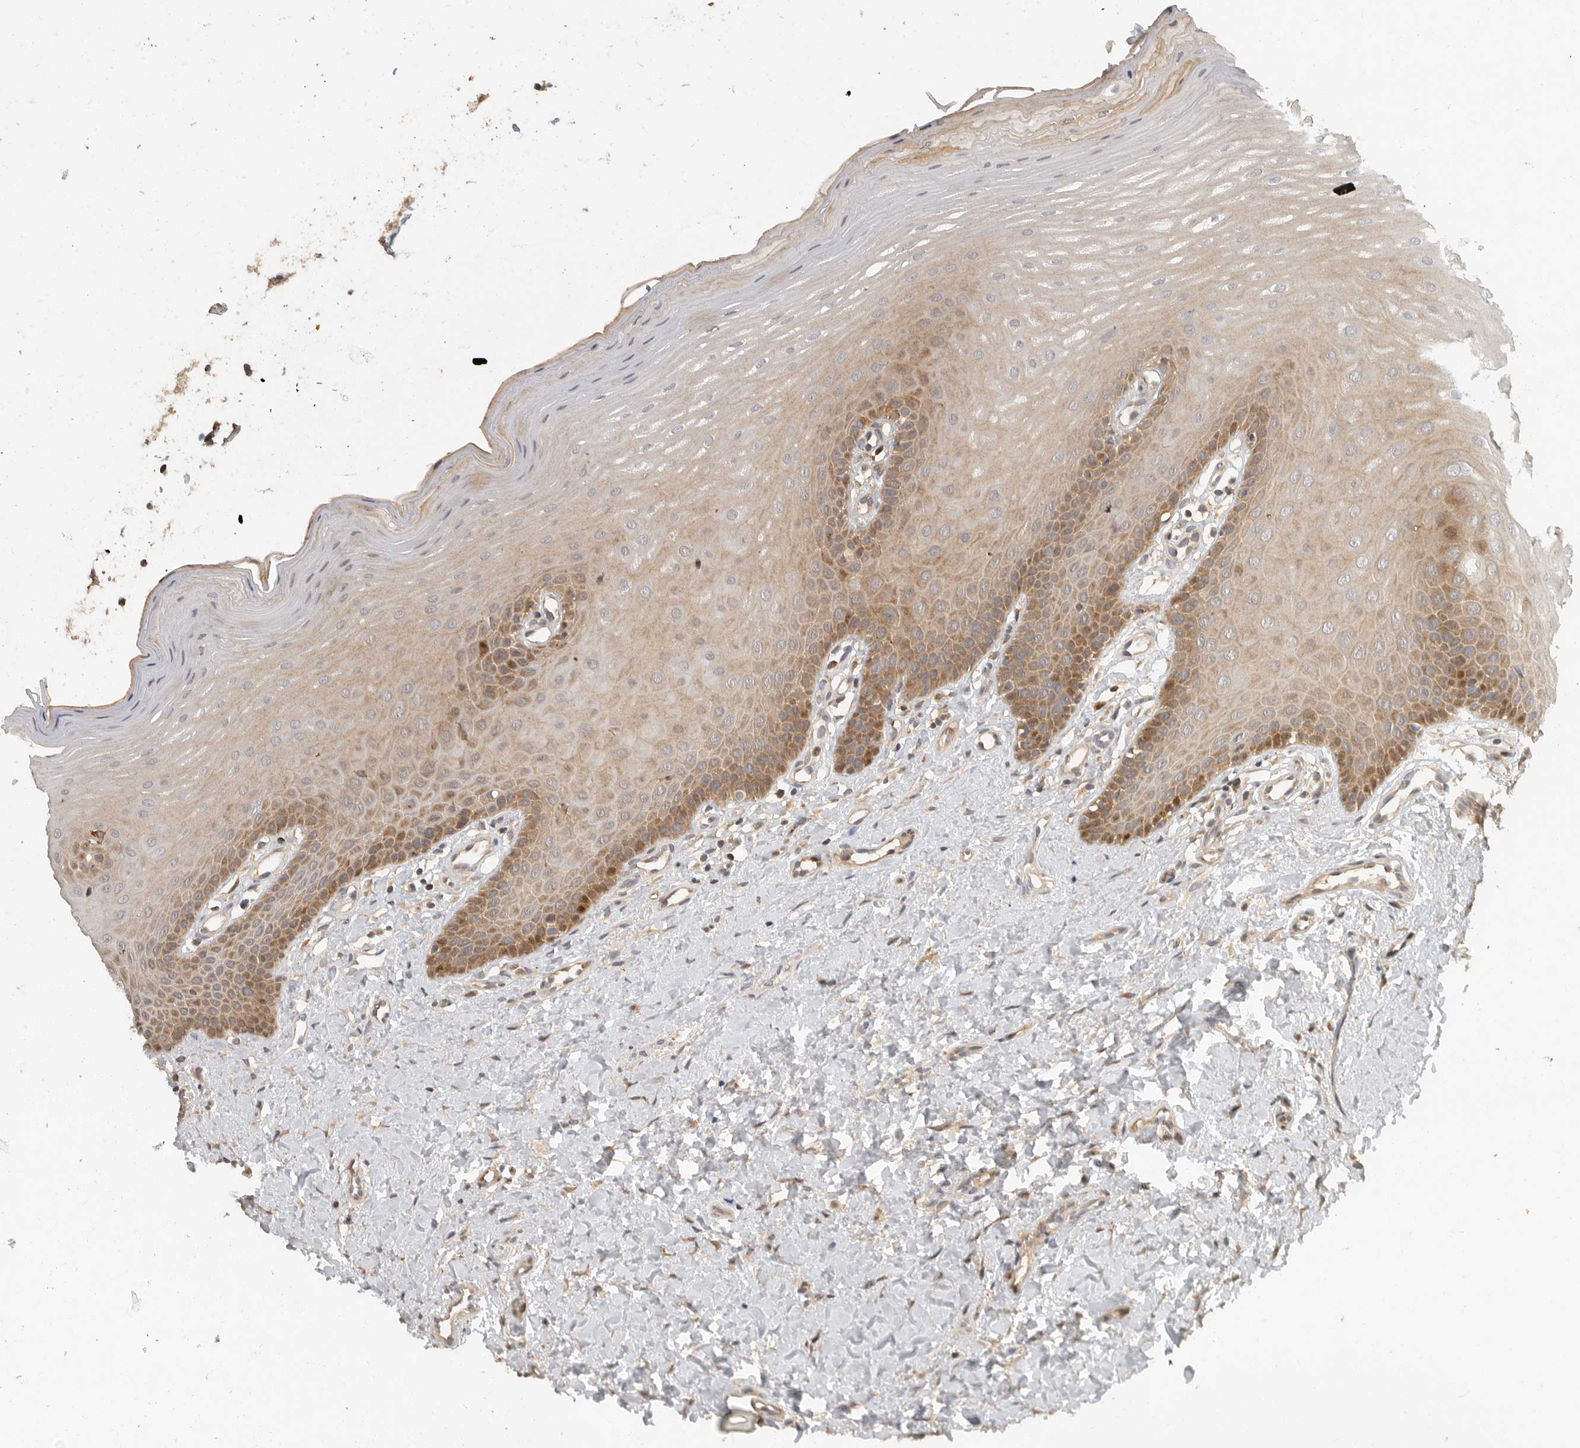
{"staining": {"intensity": "moderate", "quantity": ">75%", "location": "cytoplasmic/membranous"}, "tissue": "oral mucosa", "cell_type": "Squamous epithelial cells", "image_type": "normal", "snomed": [{"axis": "morphology", "description": "Normal tissue, NOS"}, {"axis": "topography", "description": "Oral tissue"}], "caption": "Immunohistochemistry photomicrograph of normal oral mucosa: human oral mucosa stained using immunohistochemistry (IHC) reveals medium levels of moderate protein expression localized specifically in the cytoplasmic/membranous of squamous epithelial cells, appearing as a cytoplasmic/membranous brown color.", "gene": "SWT1", "patient": {"sex": "female", "age": 39}}